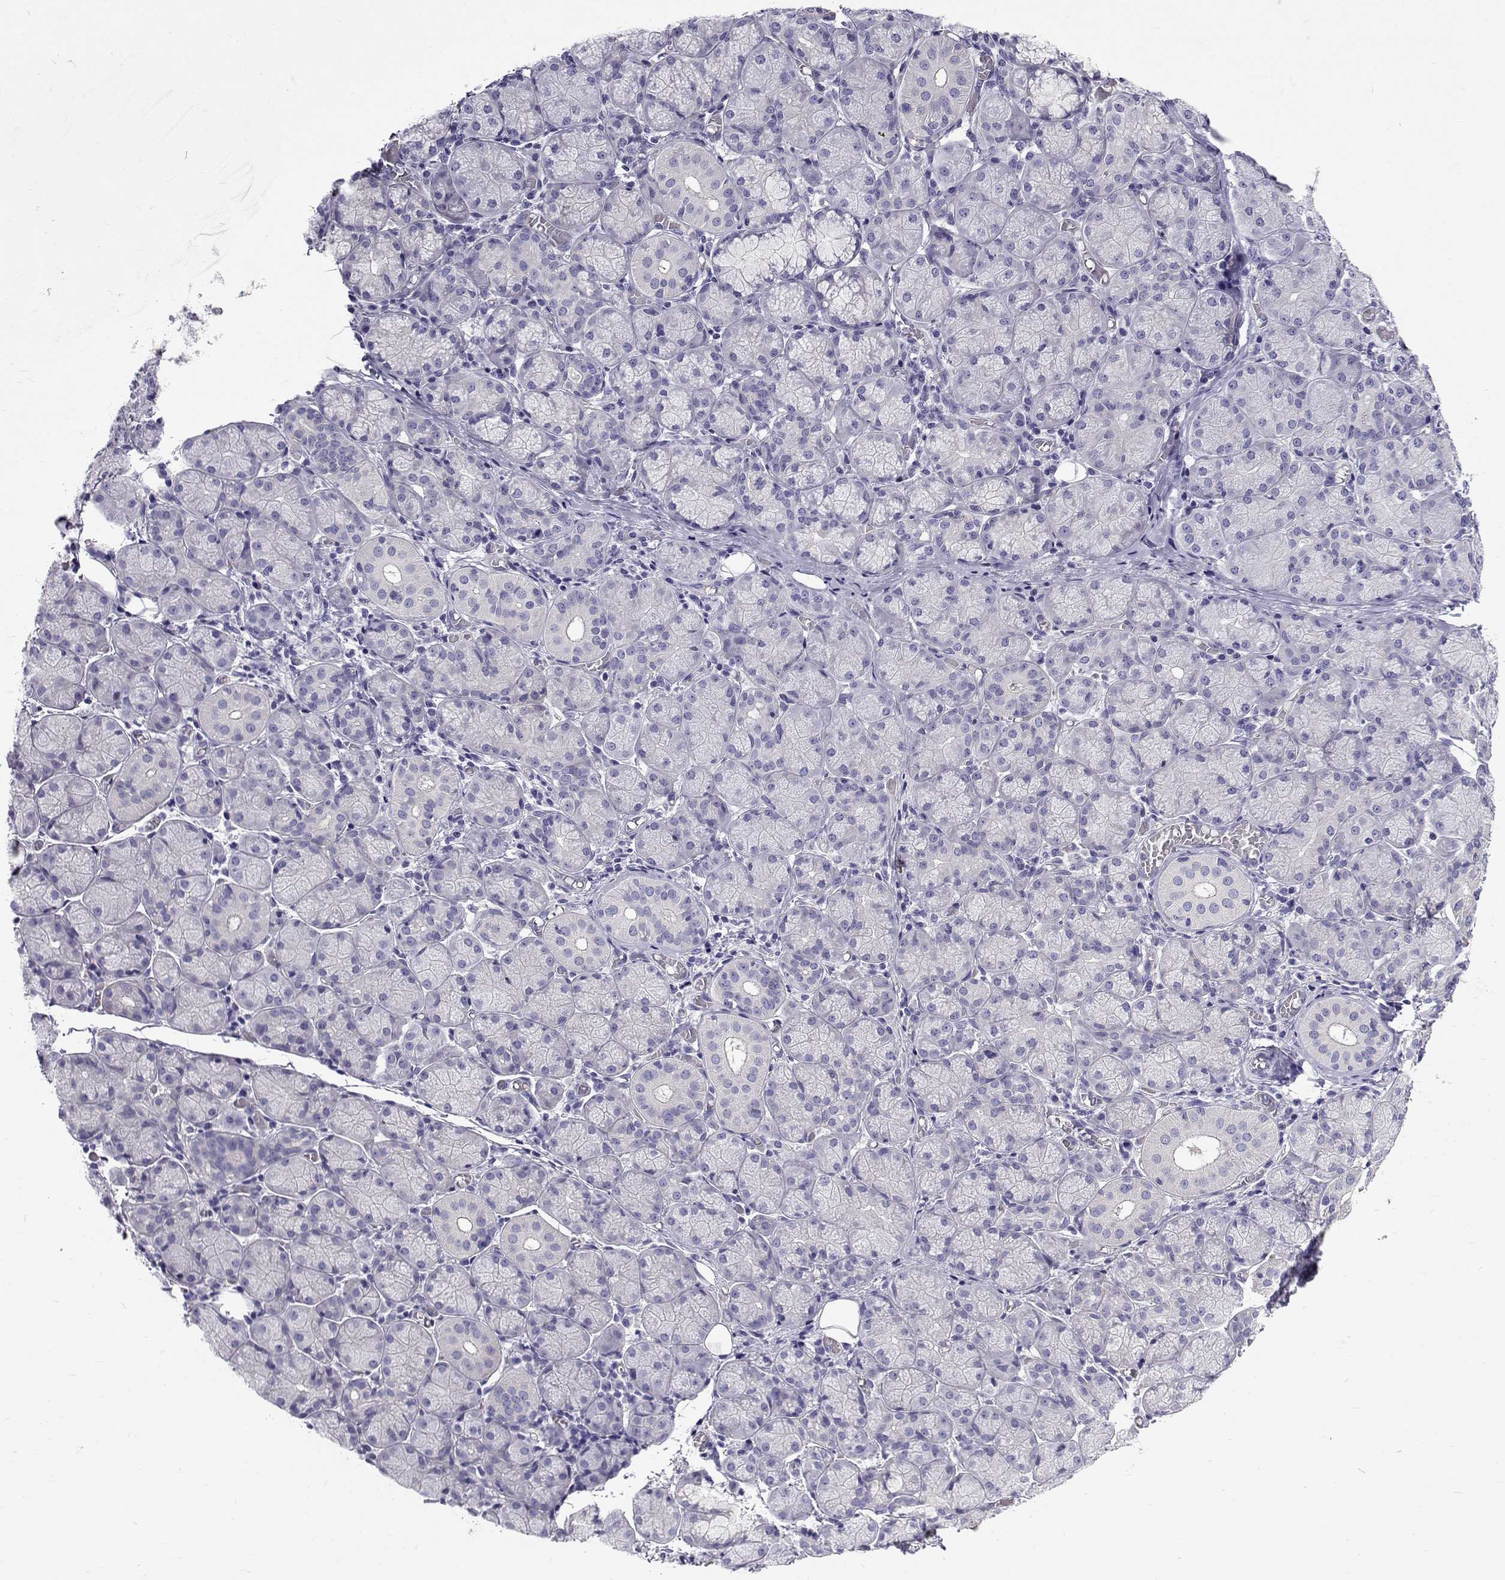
{"staining": {"intensity": "negative", "quantity": "none", "location": "none"}, "tissue": "salivary gland", "cell_type": "Glandular cells", "image_type": "normal", "snomed": [{"axis": "morphology", "description": "Normal tissue, NOS"}, {"axis": "topography", "description": "Salivary gland"}, {"axis": "topography", "description": "Peripheral nerve tissue"}], "caption": "Salivary gland stained for a protein using immunohistochemistry (IHC) displays no expression glandular cells.", "gene": "IGSF1", "patient": {"sex": "female", "age": 24}}